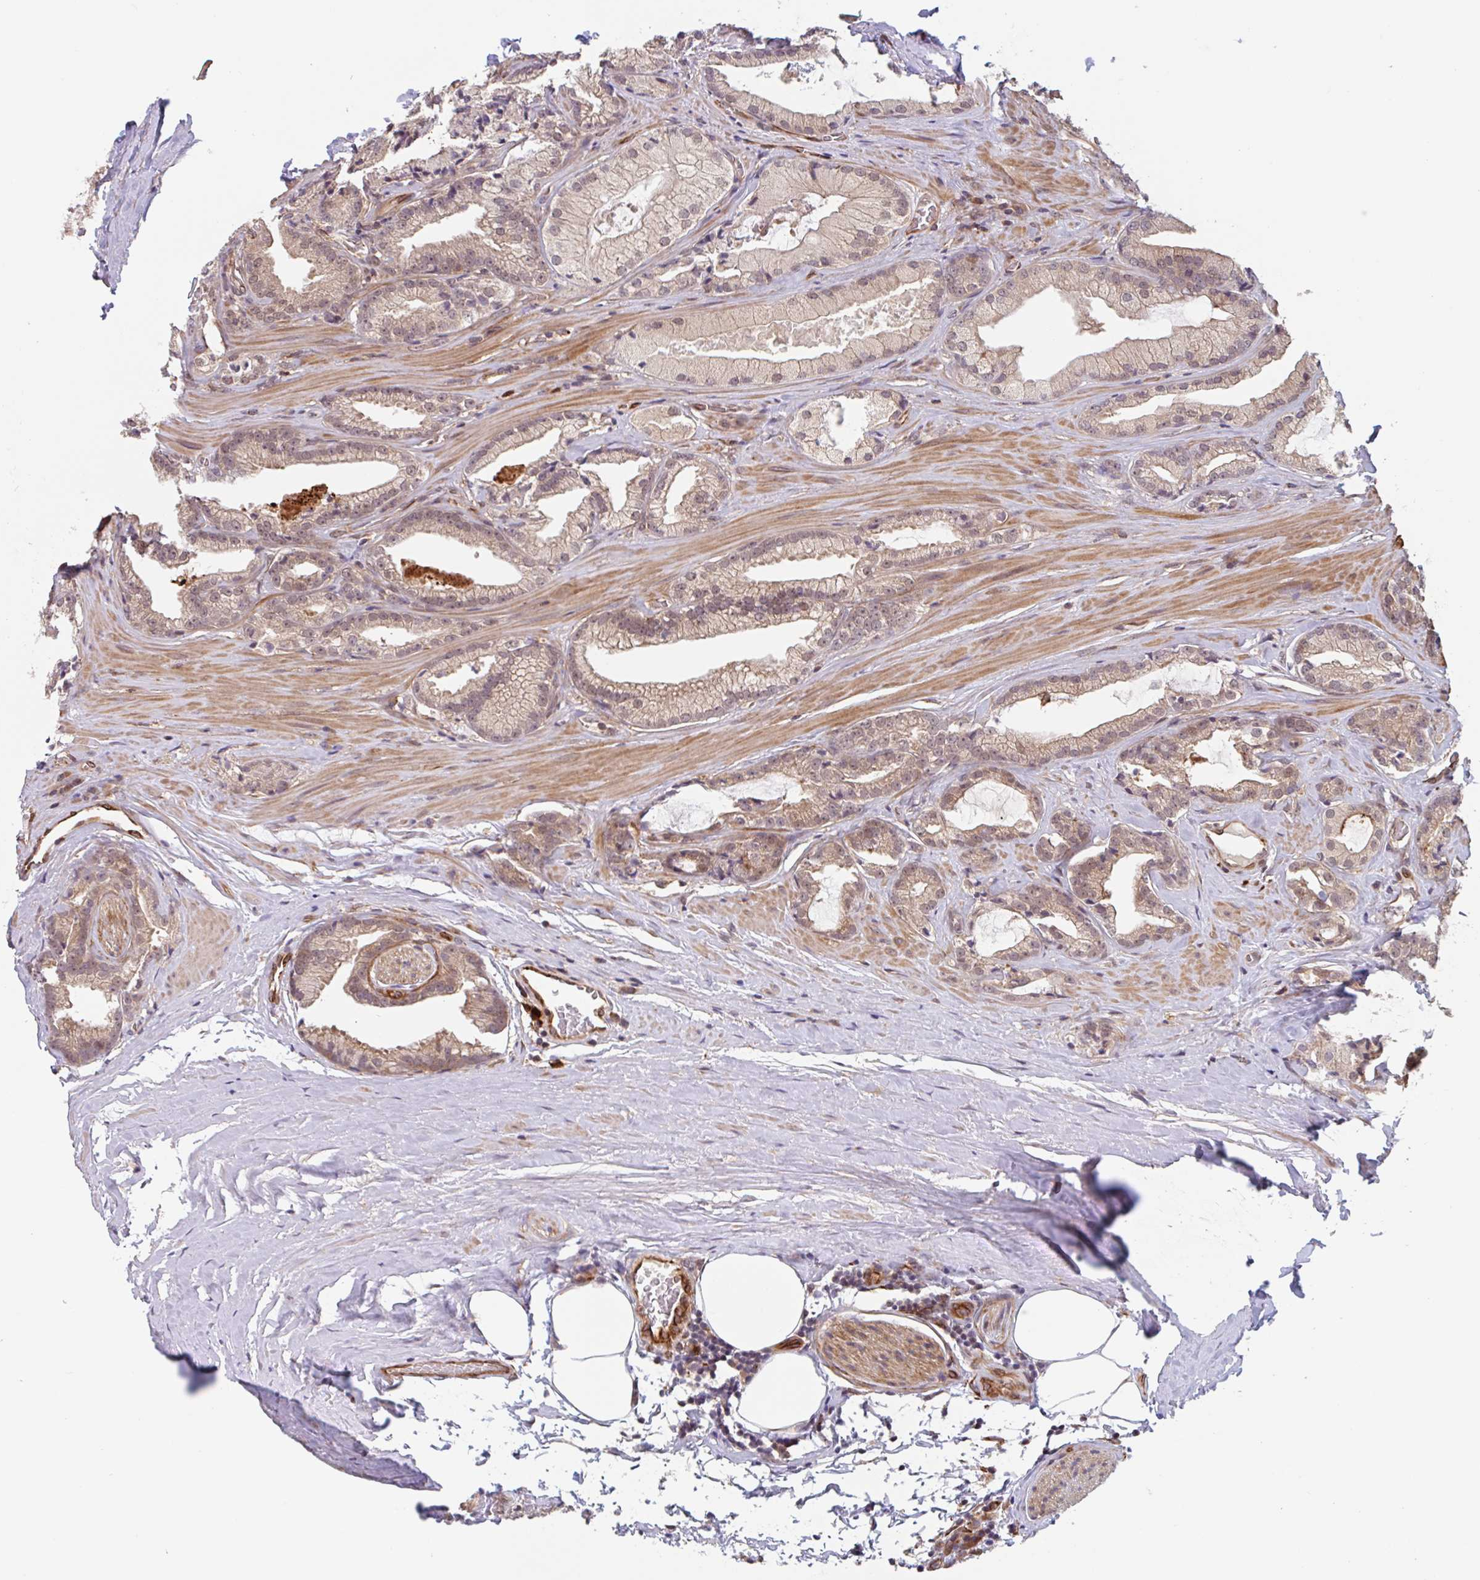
{"staining": {"intensity": "weak", "quantity": "25%-75%", "location": "cytoplasmic/membranous"}, "tissue": "prostate cancer", "cell_type": "Tumor cells", "image_type": "cancer", "snomed": [{"axis": "morphology", "description": "Adenocarcinoma, High grade"}, {"axis": "topography", "description": "Prostate"}], "caption": "Human prostate high-grade adenocarcinoma stained with a protein marker exhibits weak staining in tumor cells.", "gene": "NUB1", "patient": {"sex": "male", "age": 68}}